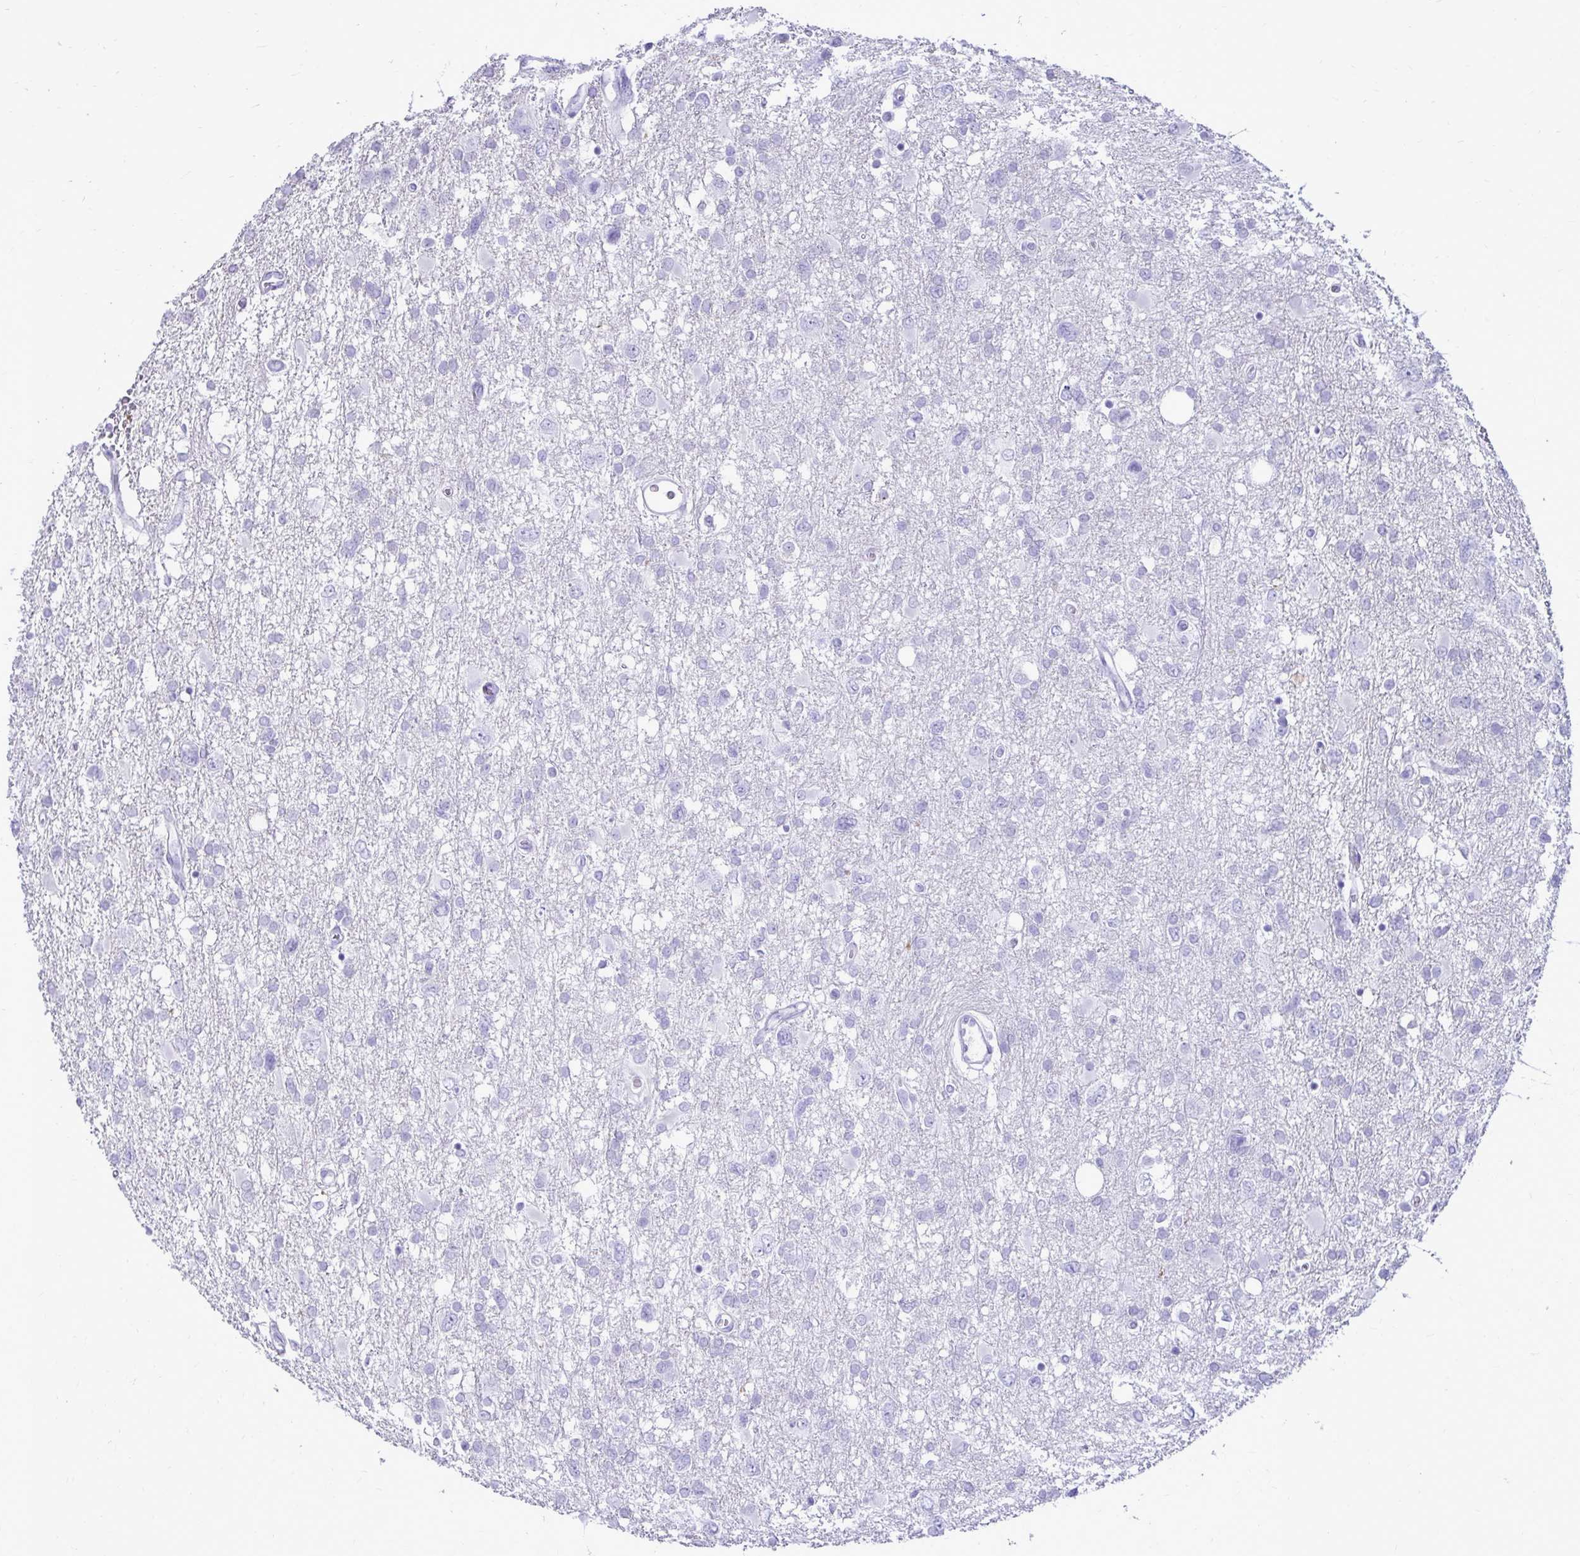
{"staining": {"intensity": "negative", "quantity": "none", "location": "none"}, "tissue": "glioma", "cell_type": "Tumor cells", "image_type": "cancer", "snomed": [{"axis": "morphology", "description": "Glioma, malignant, High grade"}, {"axis": "topography", "description": "Brain"}], "caption": "The image demonstrates no staining of tumor cells in glioma.", "gene": "NANOGNB", "patient": {"sex": "male", "age": 61}}